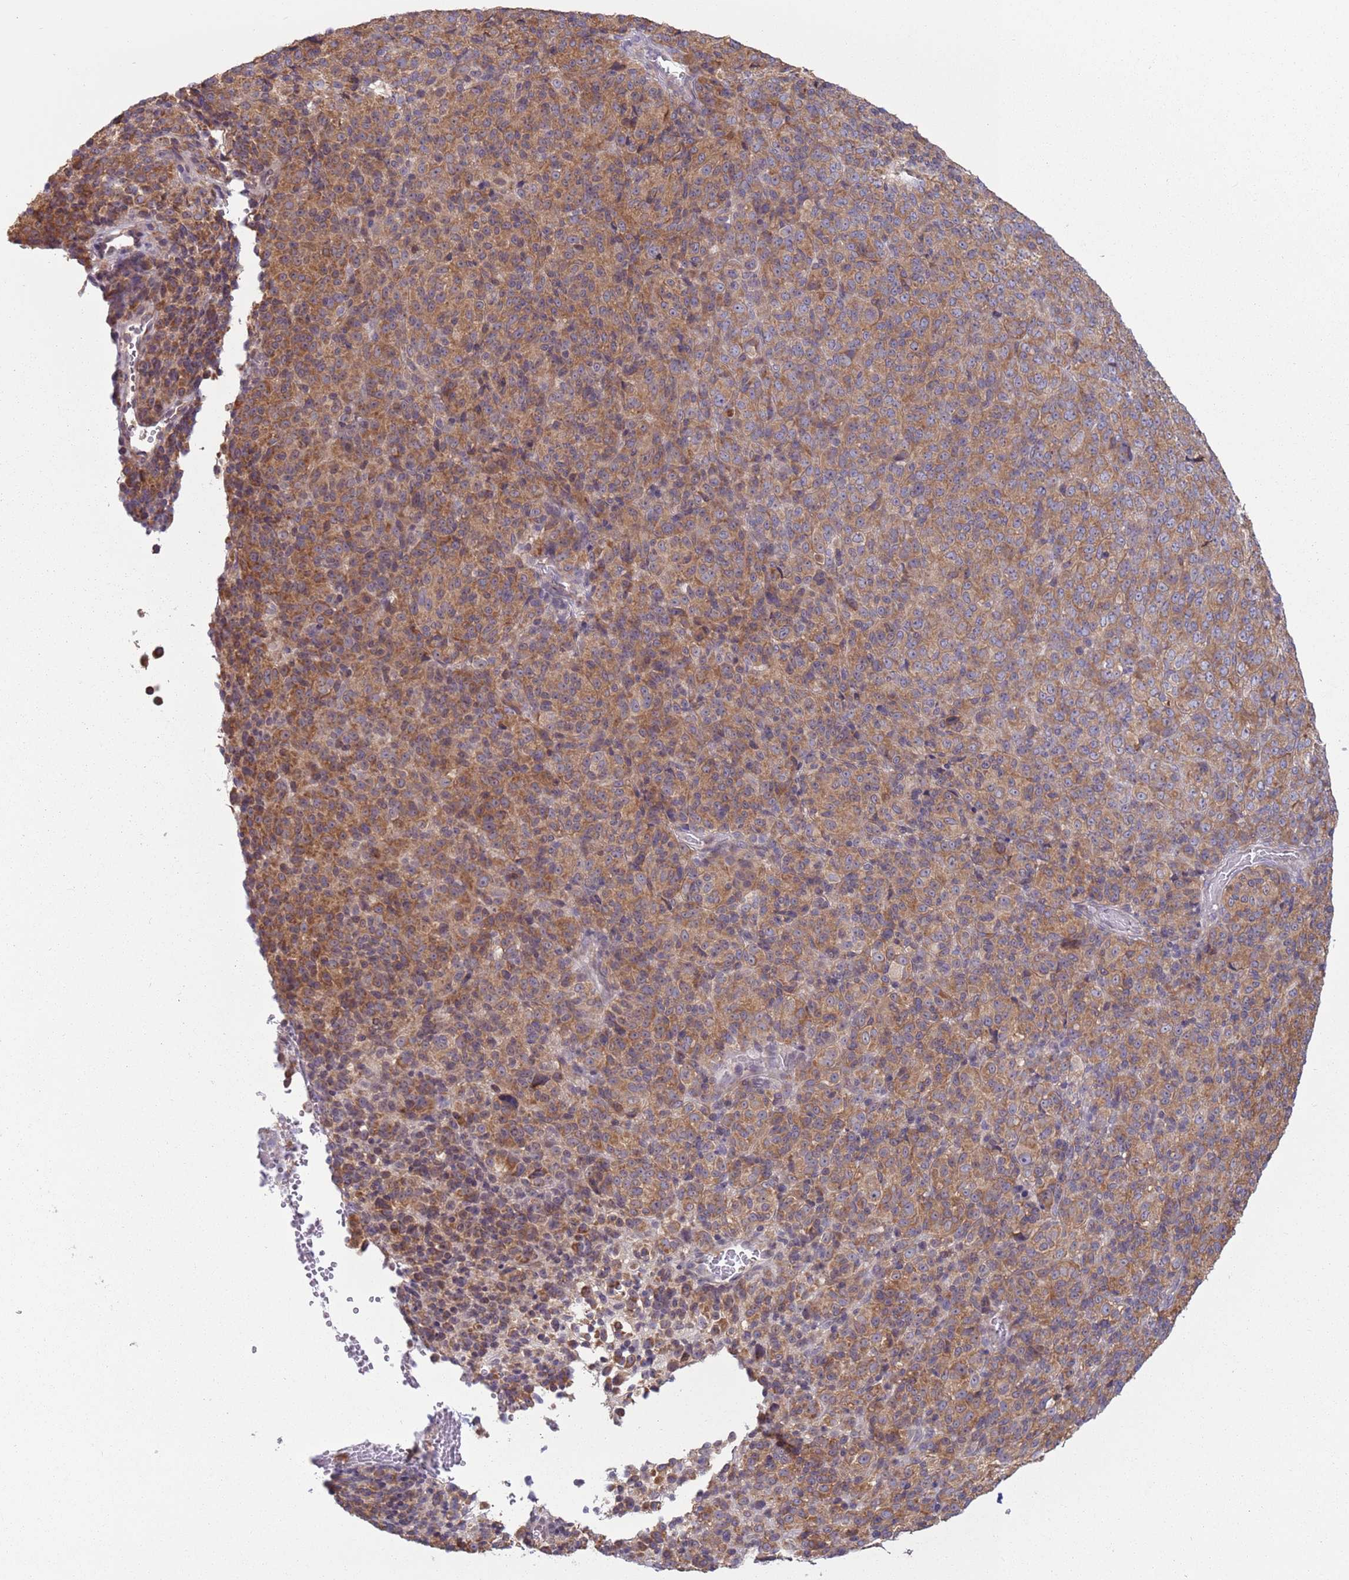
{"staining": {"intensity": "moderate", "quantity": ">75%", "location": "cytoplasmic/membranous"}, "tissue": "melanoma", "cell_type": "Tumor cells", "image_type": "cancer", "snomed": [{"axis": "morphology", "description": "Malignant melanoma, Metastatic site"}, {"axis": "topography", "description": "Brain"}], "caption": "Malignant melanoma (metastatic site) stained for a protein (brown) demonstrates moderate cytoplasmic/membranous positive expression in approximately >75% of tumor cells.", "gene": "RPL17-C18orf32", "patient": {"sex": "female", "age": 56}}